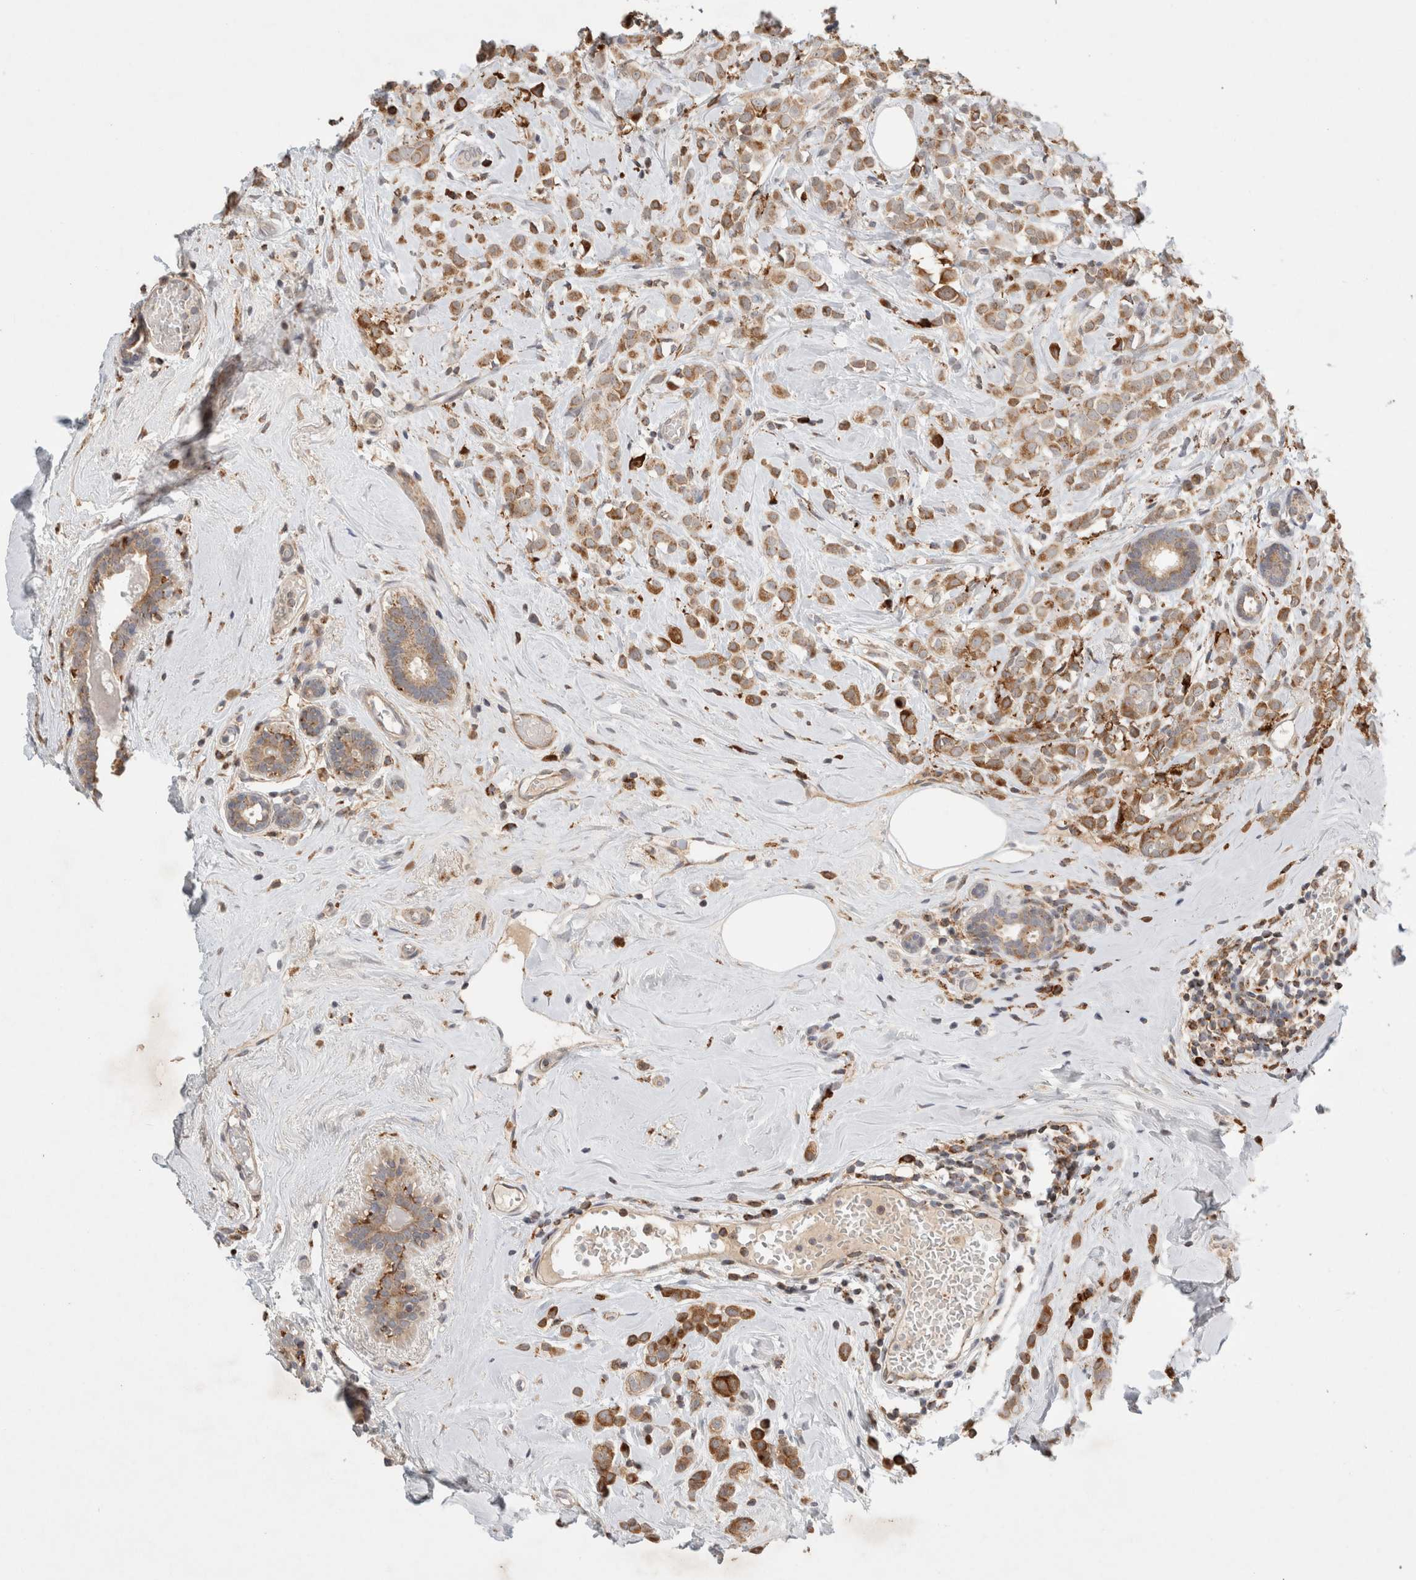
{"staining": {"intensity": "strong", "quantity": ">75%", "location": "cytoplasmic/membranous"}, "tissue": "breast cancer", "cell_type": "Tumor cells", "image_type": "cancer", "snomed": [{"axis": "morphology", "description": "Lobular carcinoma"}, {"axis": "topography", "description": "Breast"}], "caption": "Strong cytoplasmic/membranous positivity for a protein is identified in about >75% of tumor cells of breast cancer (lobular carcinoma) using IHC.", "gene": "HROB", "patient": {"sex": "female", "age": 47}}